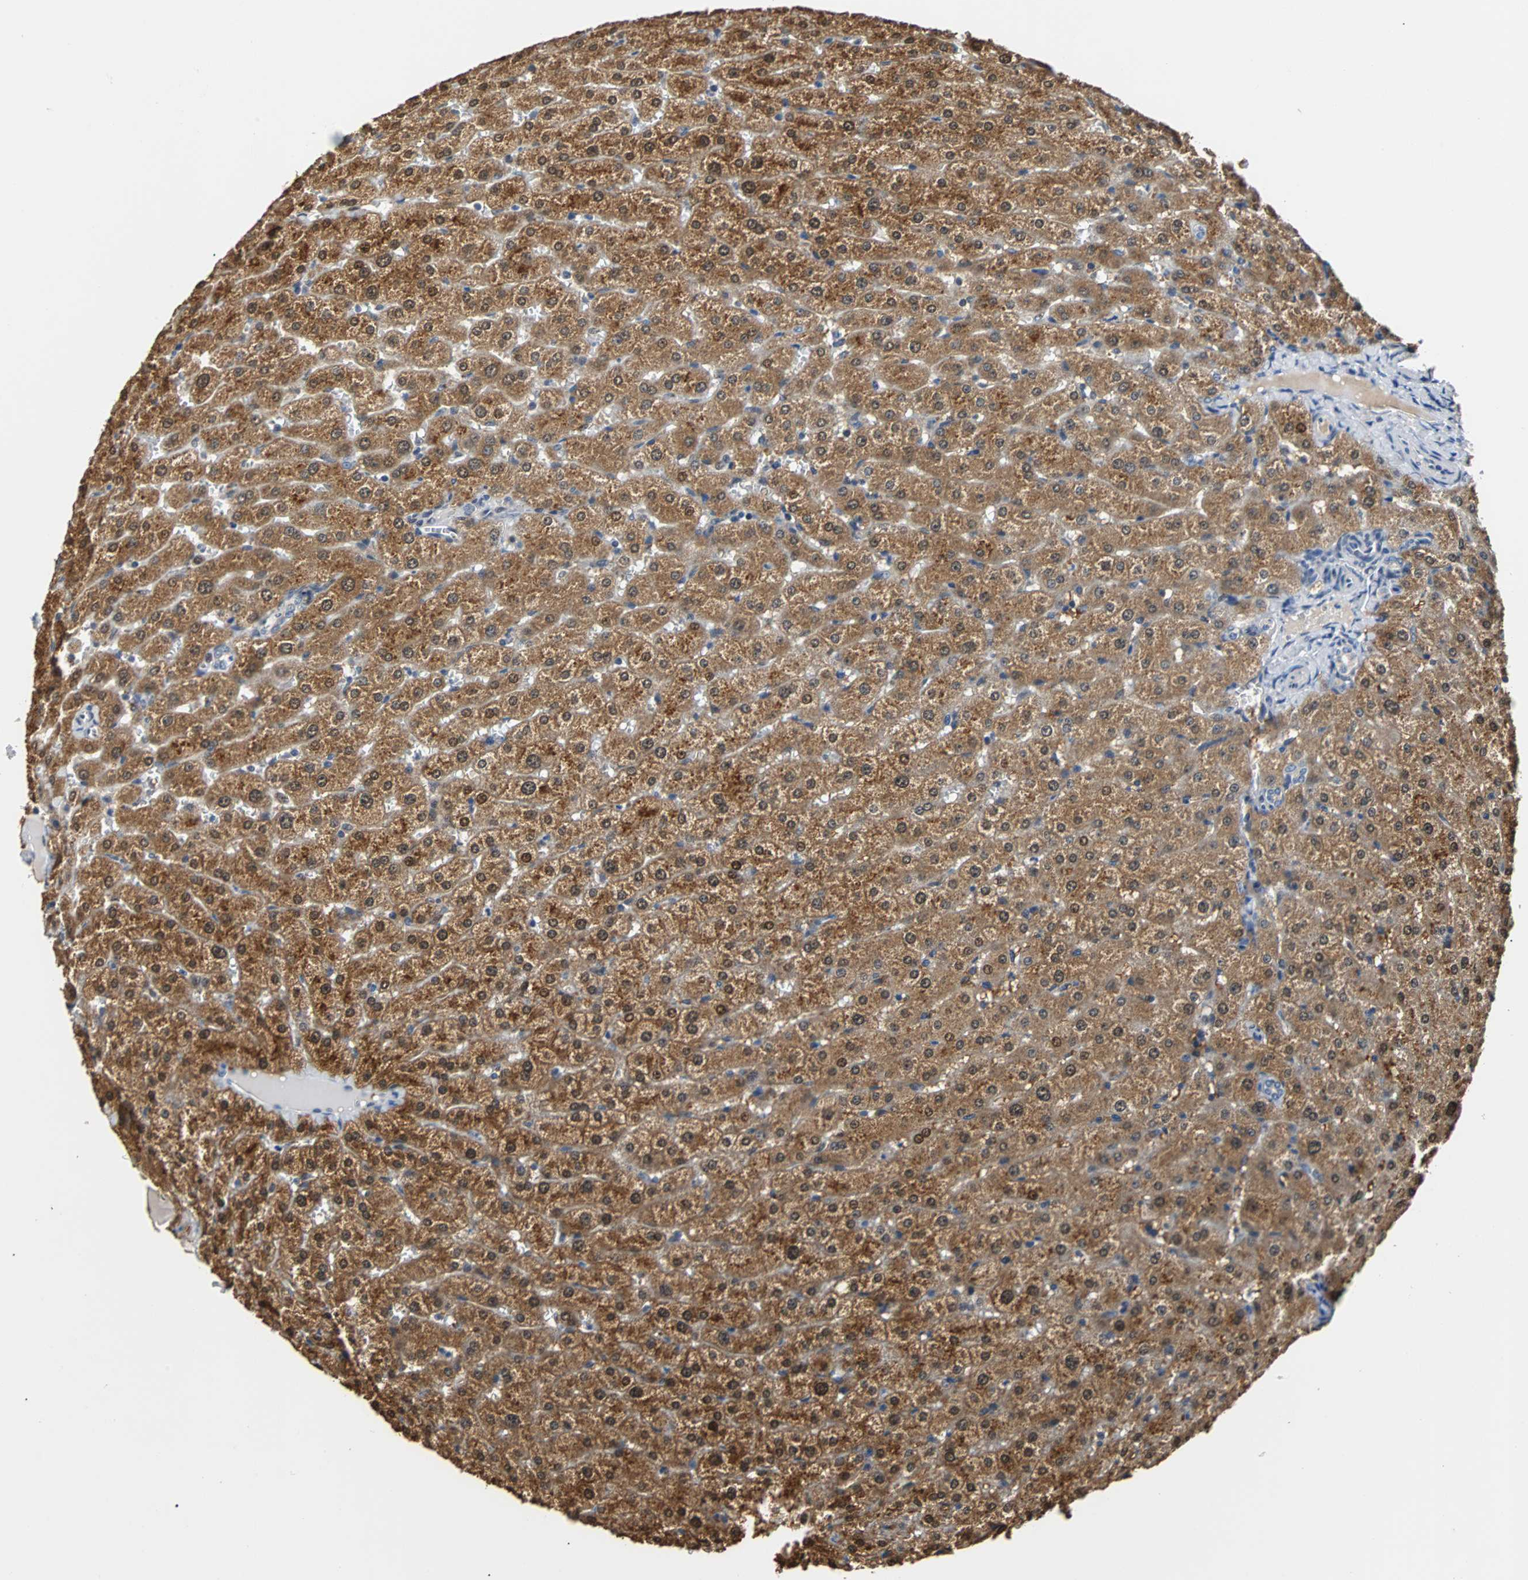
{"staining": {"intensity": "weak", "quantity": ">75%", "location": "cytoplasmic/membranous"}, "tissue": "liver", "cell_type": "Cholangiocytes", "image_type": "normal", "snomed": [{"axis": "morphology", "description": "Normal tissue, NOS"}, {"axis": "morphology", "description": "Fibrosis, NOS"}, {"axis": "topography", "description": "Liver"}], "caption": "Immunohistochemistry of benign liver reveals low levels of weak cytoplasmic/membranous expression in about >75% of cholangiocytes. (IHC, brightfield microscopy, high magnification).", "gene": "HLX", "patient": {"sex": "female", "age": 29}}